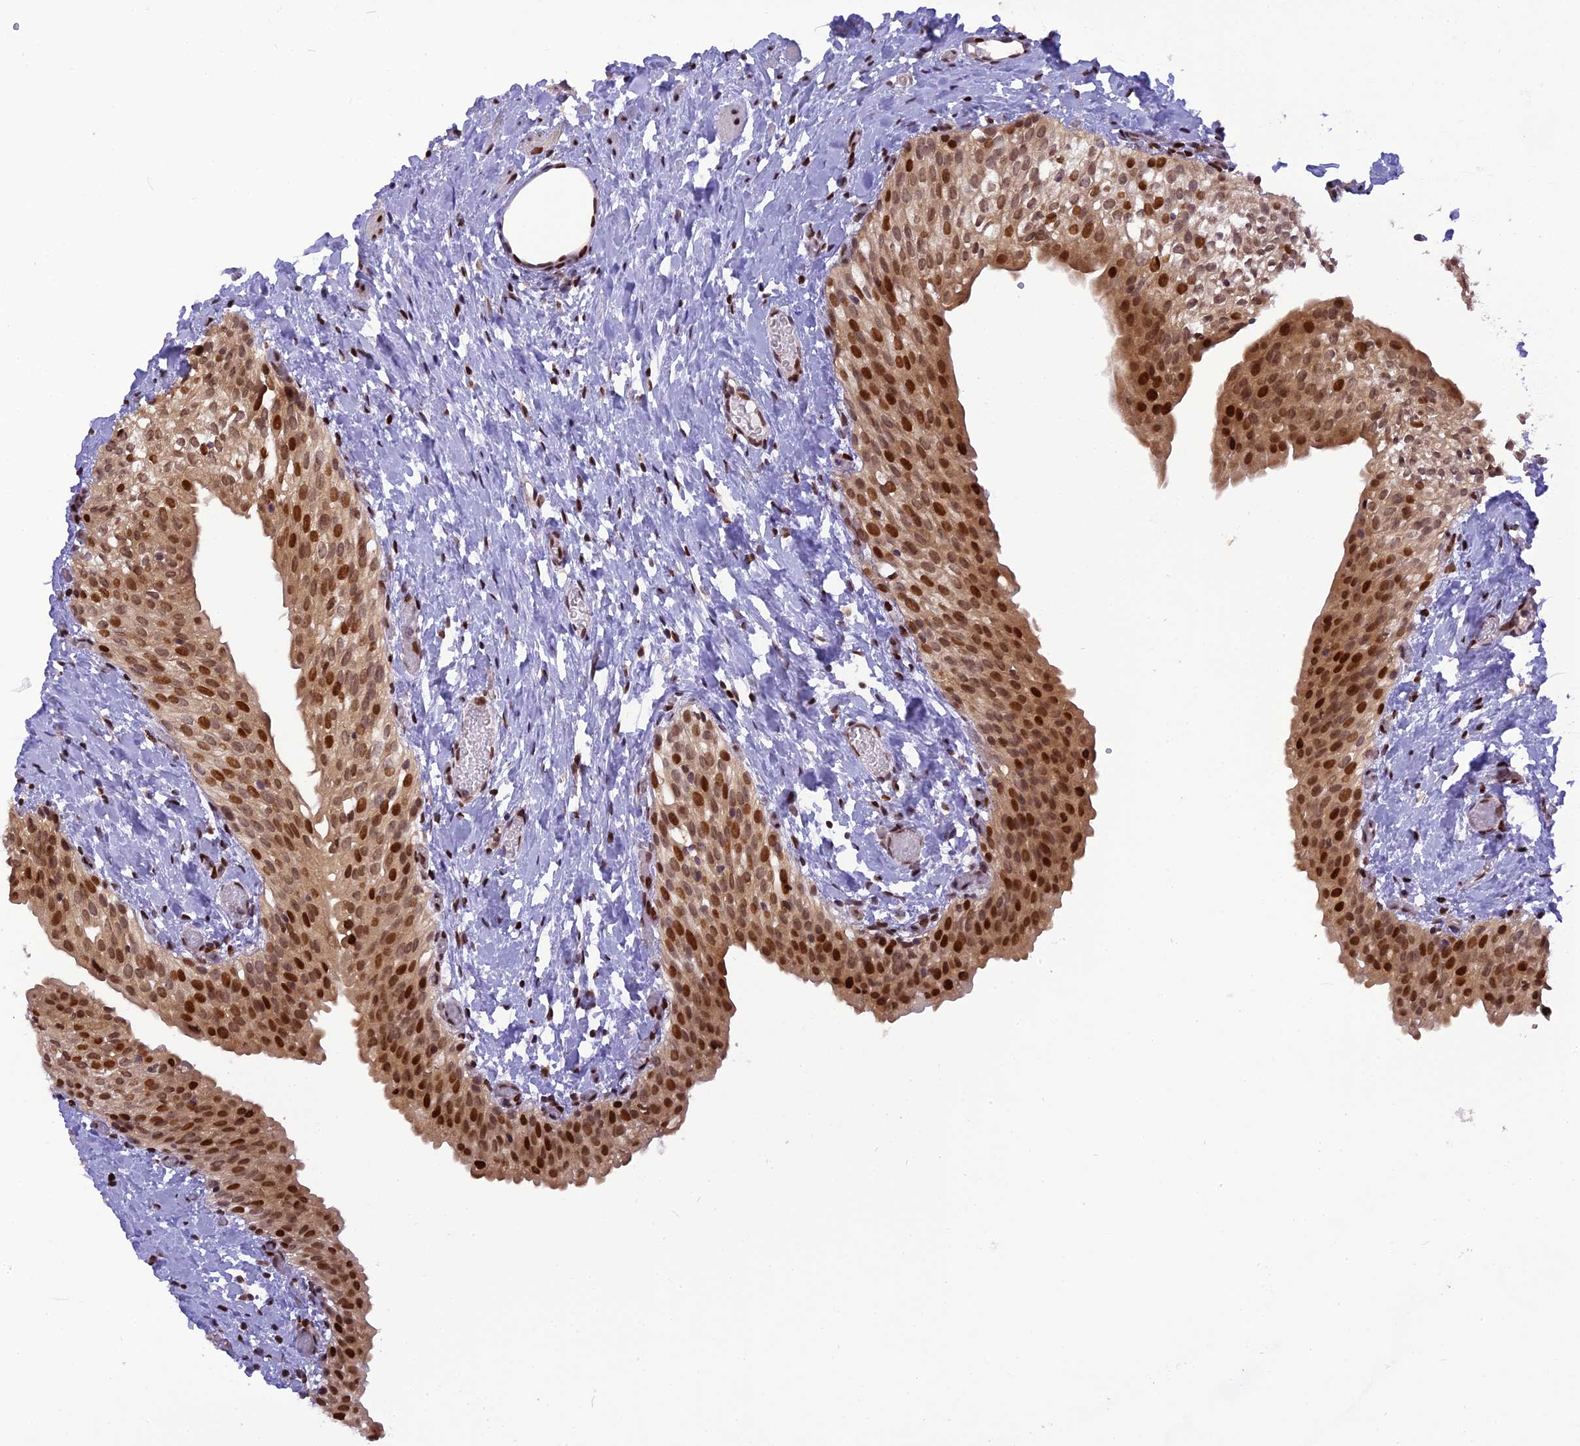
{"staining": {"intensity": "strong", "quantity": ">75%", "location": "cytoplasmic/membranous,nuclear"}, "tissue": "urinary bladder", "cell_type": "Urothelial cells", "image_type": "normal", "snomed": [{"axis": "morphology", "description": "Normal tissue, NOS"}, {"axis": "topography", "description": "Urinary bladder"}], "caption": "Immunohistochemistry histopathology image of normal urinary bladder: human urinary bladder stained using IHC demonstrates high levels of strong protein expression localized specifically in the cytoplasmic/membranous,nuclear of urothelial cells, appearing as a cytoplasmic/membranous,nuclear brown color.", "gene": "RABGGTA", "patient": {"sex": "male", "age": 1}}